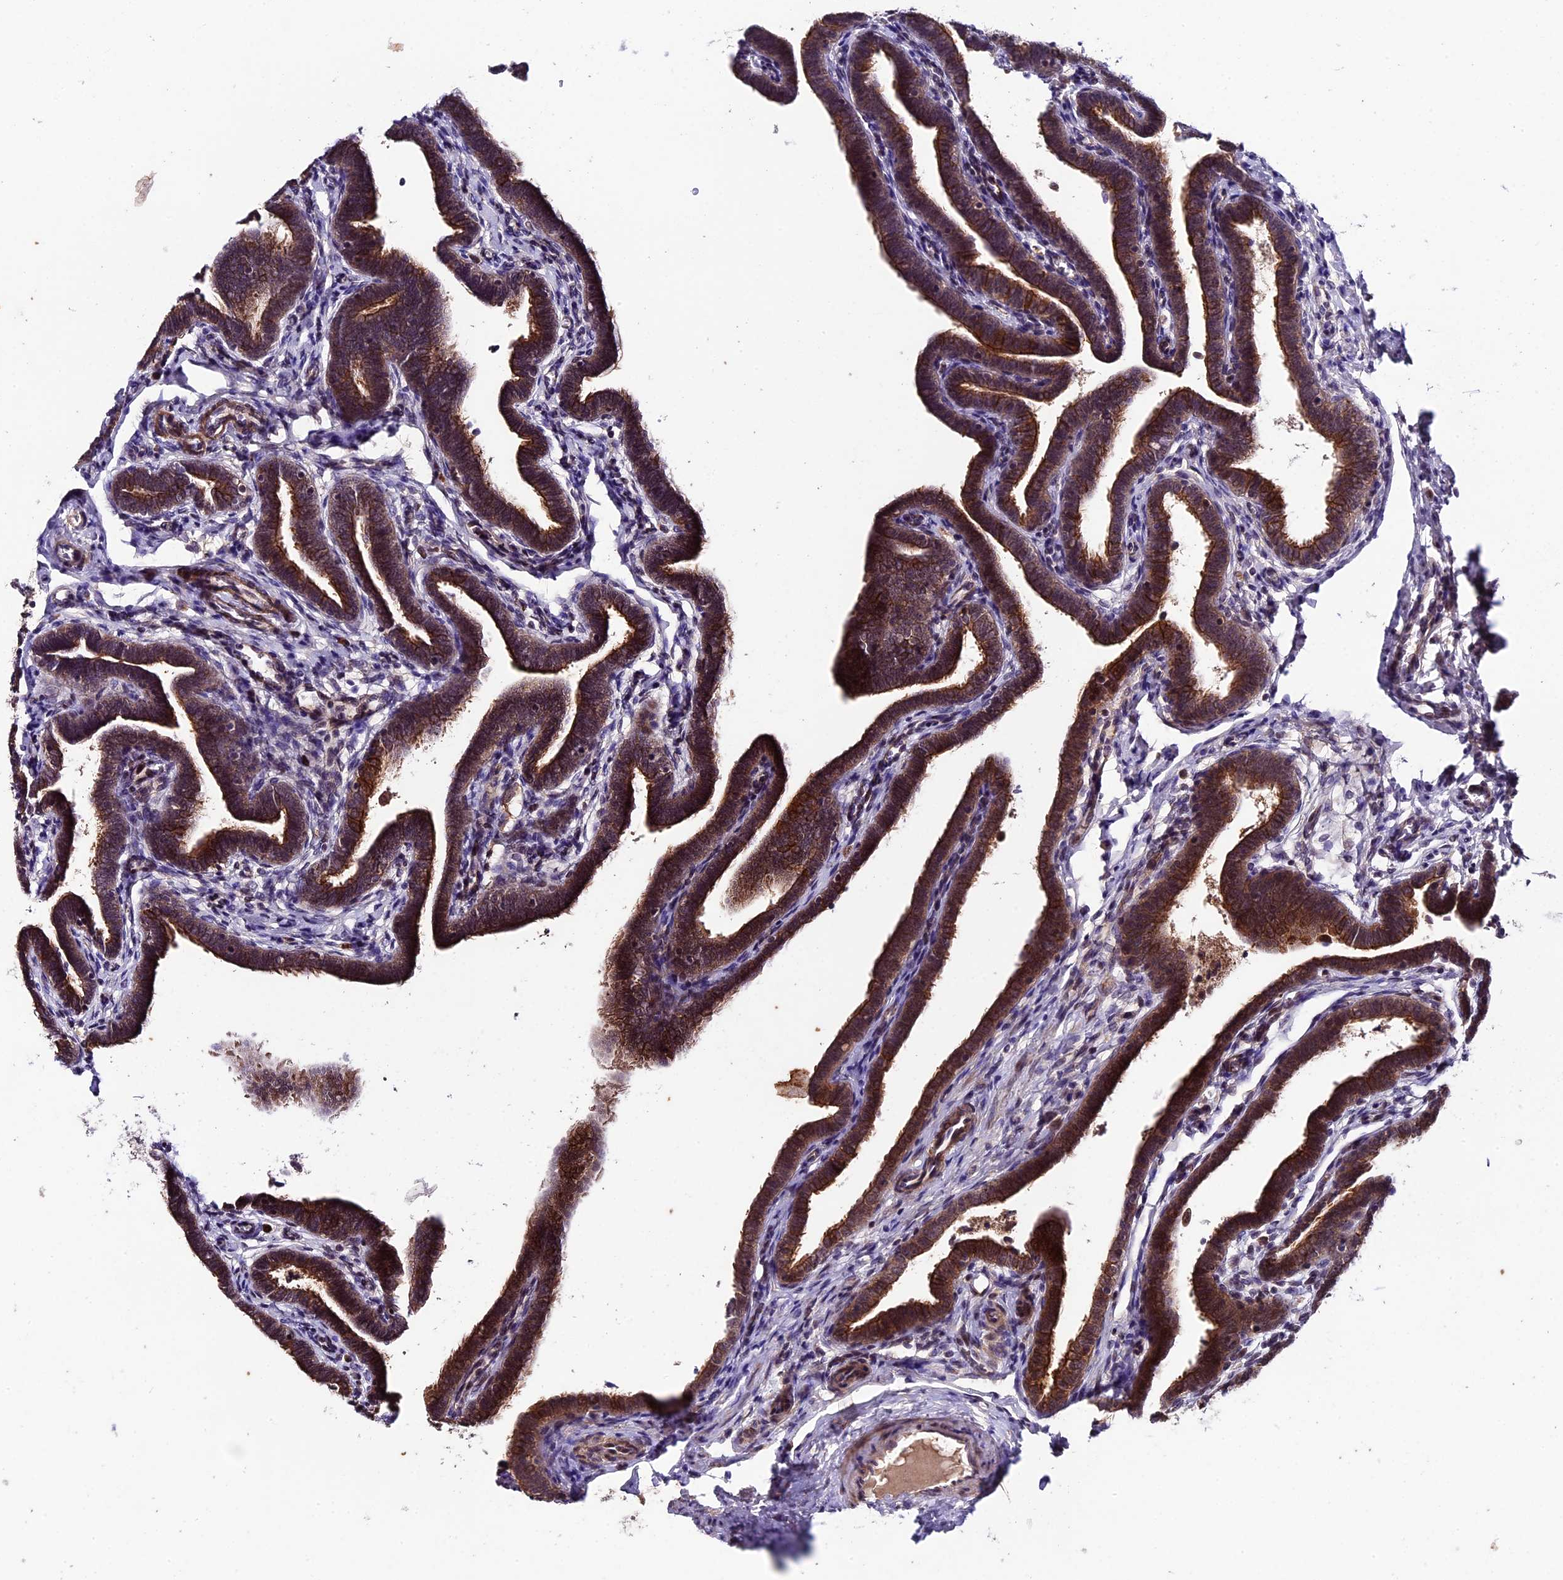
{"staining": {"intensity": "strong", "quantity": ">75%", "location": "cytoplasmic/membranous,nuclear"}, "tissue": "fallopian tube", "cell_type": "Glandular cells", "image_type": "normal", "snomed": [{"axis": "morphology", "description": "Normal tissue, NOS"}, {"axis": "topography", "description": "Fallopian tube"}], "caption": "Brown immunohistochemical staining in normal fallopian tube shows strong cytoplasmic/membranous,nuclear positivity in about >75% of glandular cells.", "gene": "SIPA1L3", "patient": {"sex": "female", "age": 36}}